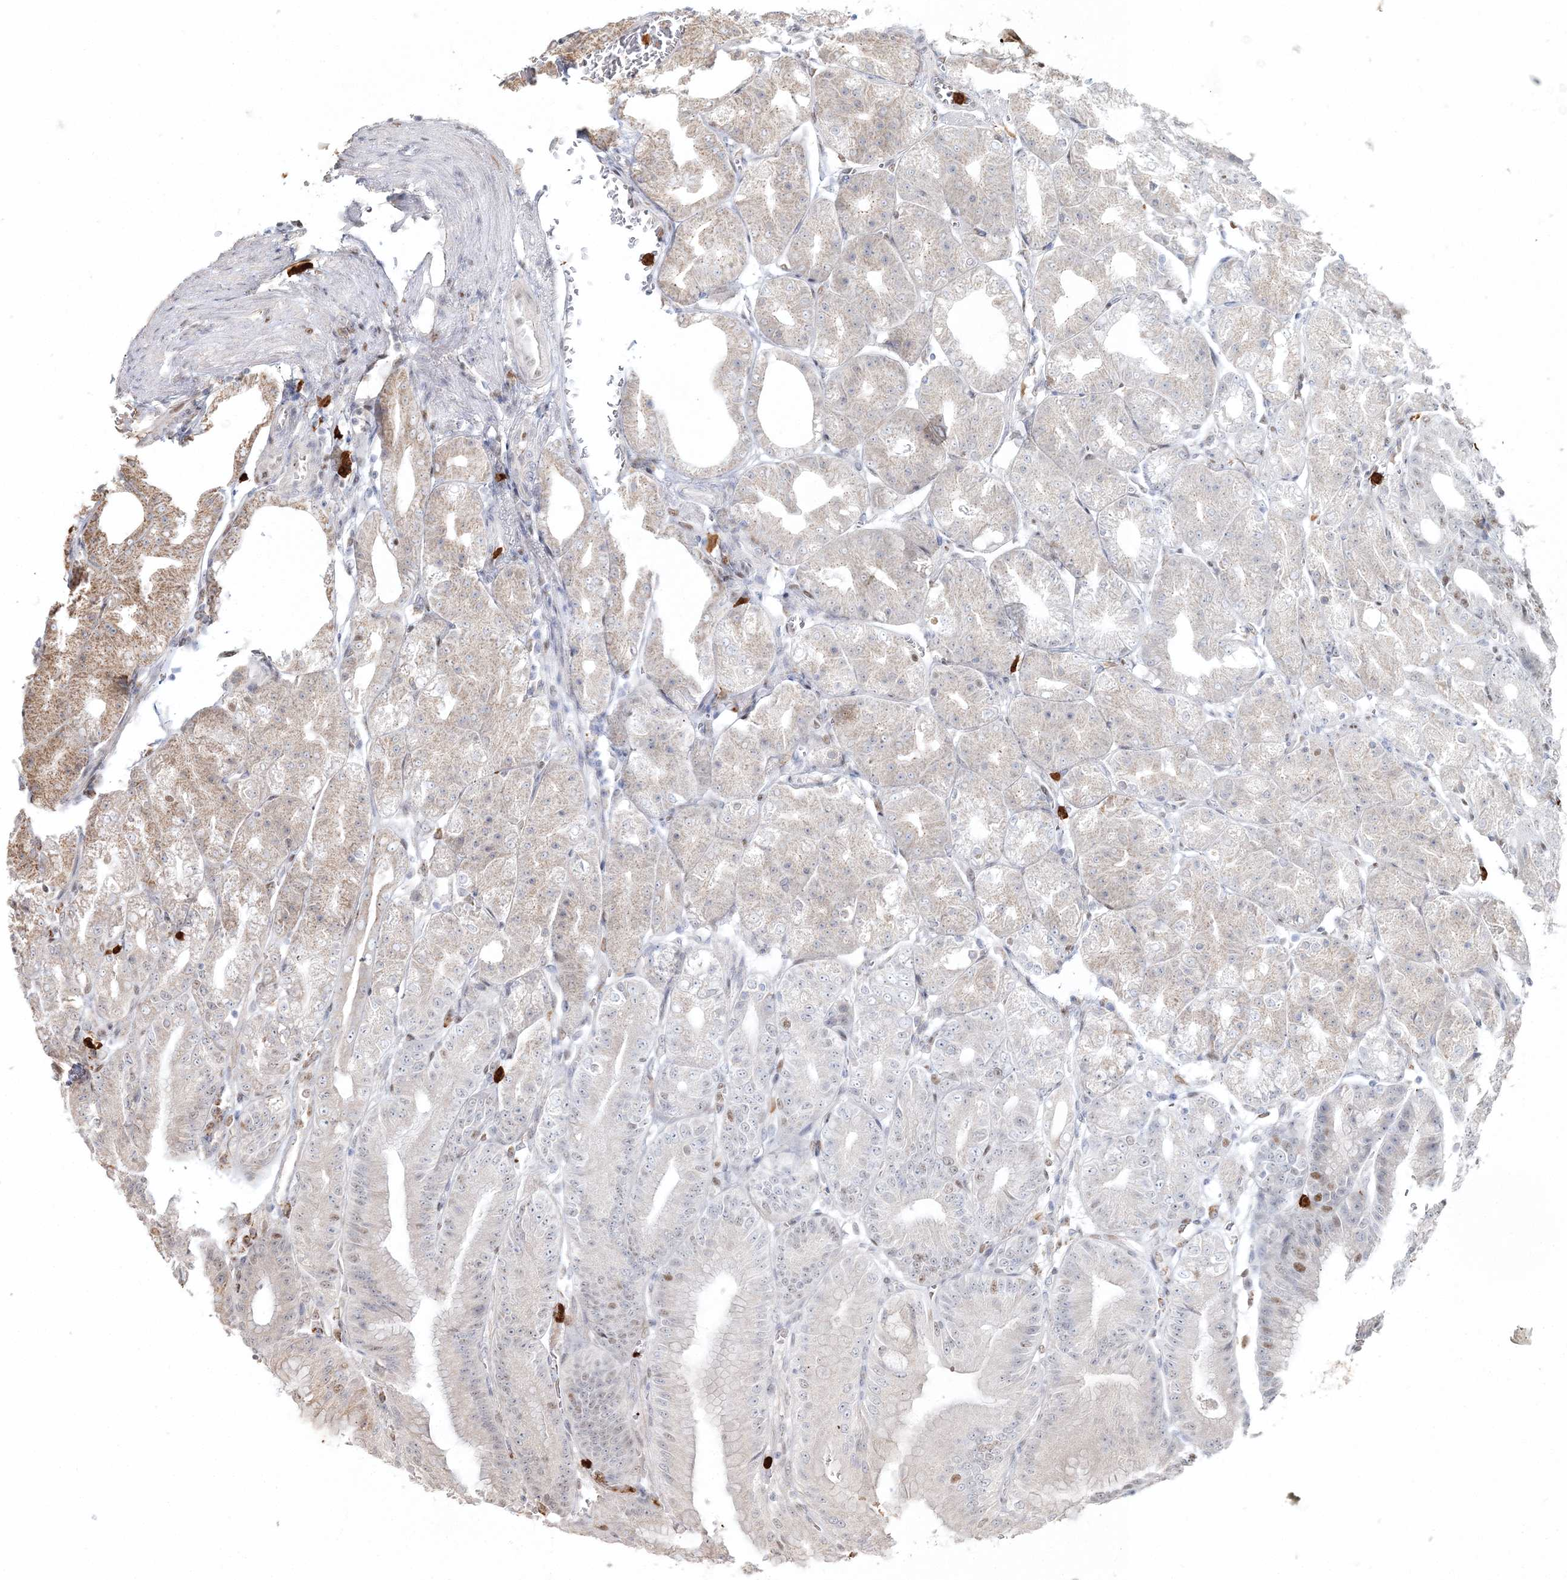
{"staining": {"intensity": "moderate", "quantity": "<25%", "location": "cytoplasmic/membranous,nuclear"}, "tissue": "stomach", "cell_type": "Glandular cells", "image_type": "normal", "snomed": [{"axis": "morphology", "description": "Normal tissue, NOS"}, {"axis": "topography", "description": "Stomach, lower"}], "caption": "Immunohistochemistry photomicrograph of unremarkable stomach: human stomach stained using IHC demonstrates low levels of moderate protein expression localized specifically in the cytoplasmic/membranous,nuclear of glandular cells, appearing as a cytoplasmic/membranous,nuclear brown color.", "gene": "ENSG00000290315", "patient": {"sex": "male", "age": 71}}